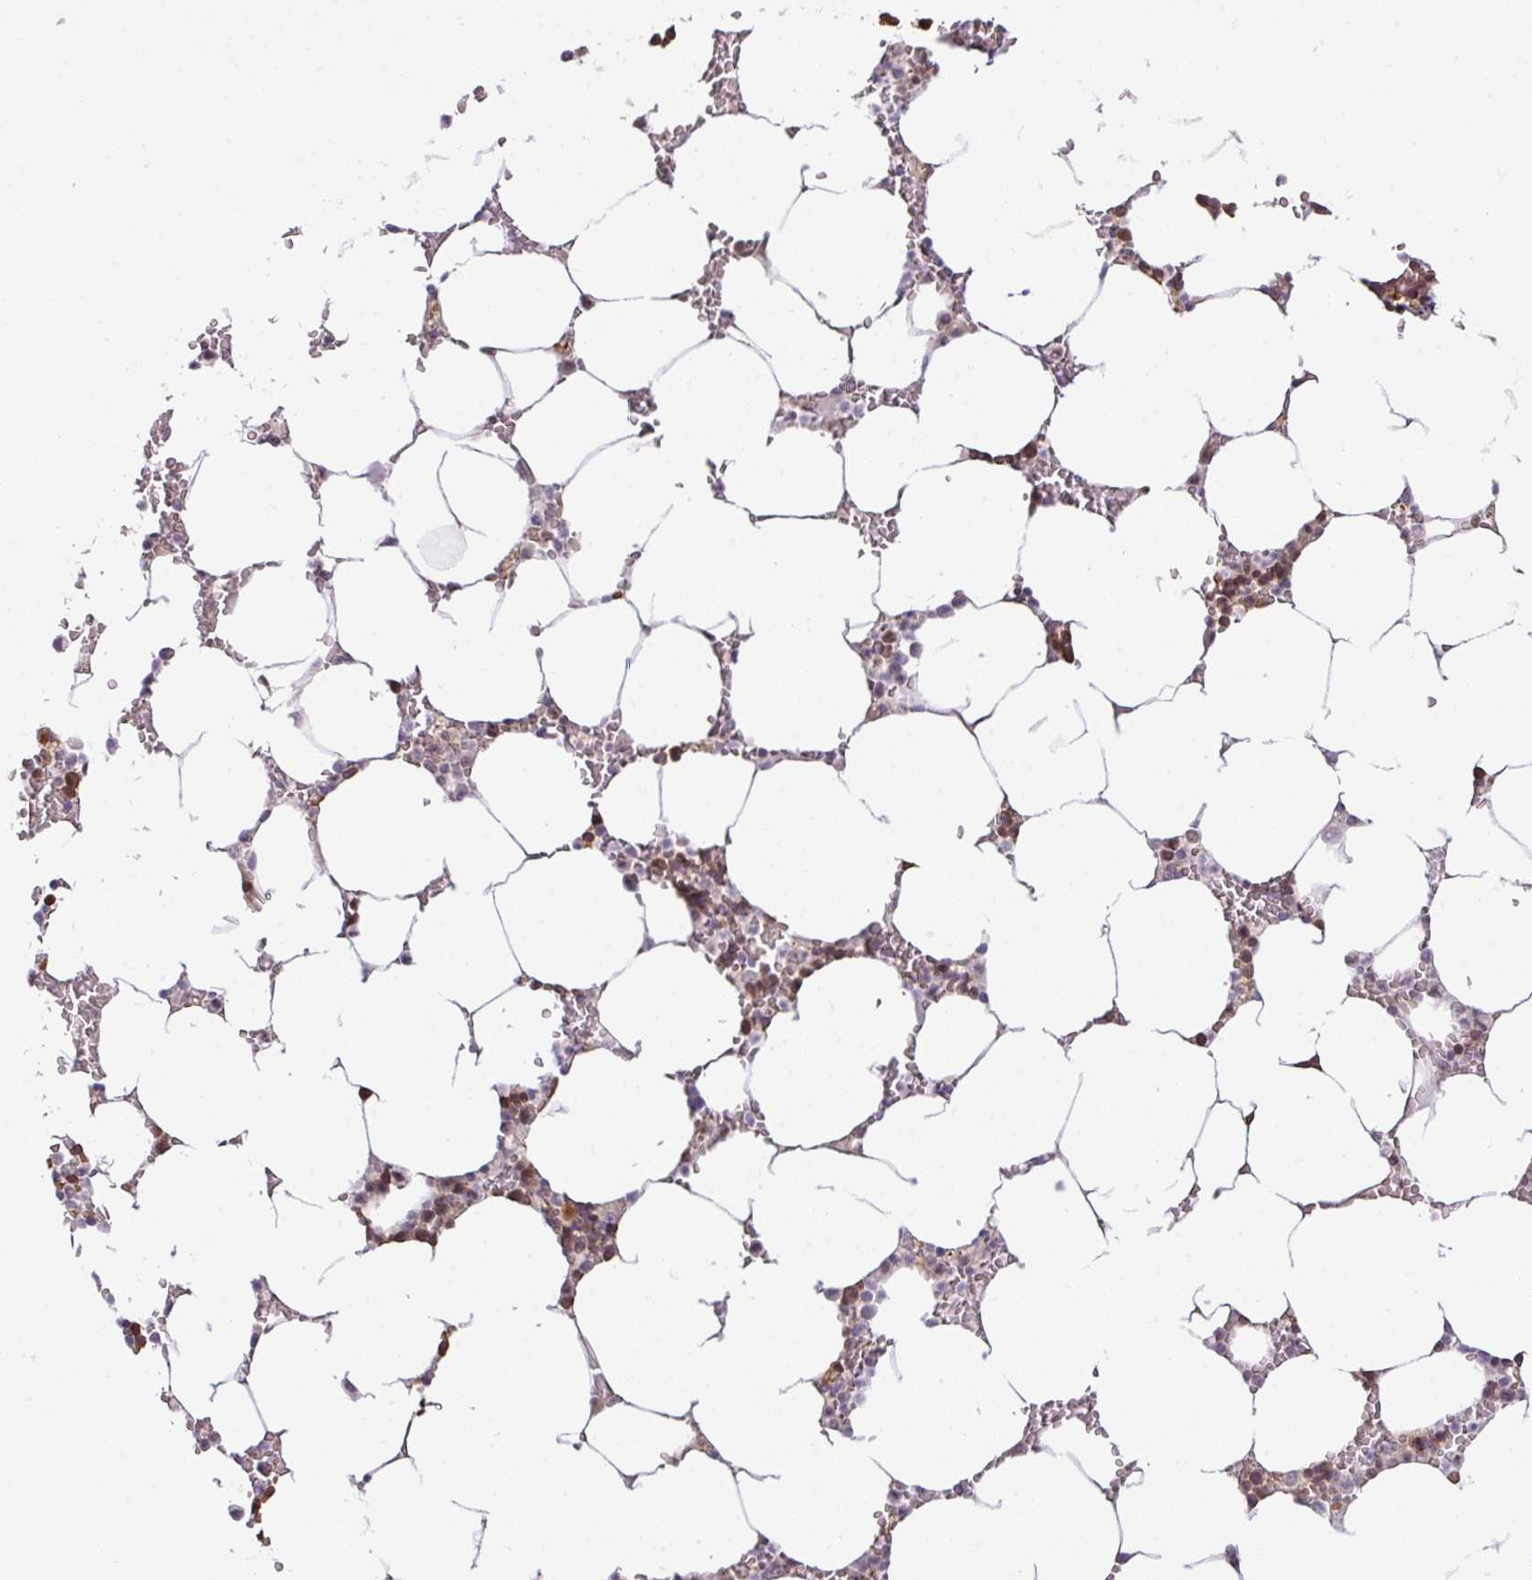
{"staining": {"intensity": "moderate", "quantity": "<25%", "location": "nuclear"}, "tissue": "bone marrow", "cell_type": "Hematopoietic cells", "image_type": "normal", "snomed": [{"axis": "morphology", "description": "Normal tissue, NOS"}, {"axis": "topography", "description": "Bone marrow"}], "caption": "Bone marrow stained for a protein shows moderate nuclear positivity in hematopoietic cells. The staining was performed using DAB, with brown indicating positive protein expression. Nuclei are stained blue with hematoxylin.", "gene": "PARP2", "patient": {"sex": "male", "age": 70}}